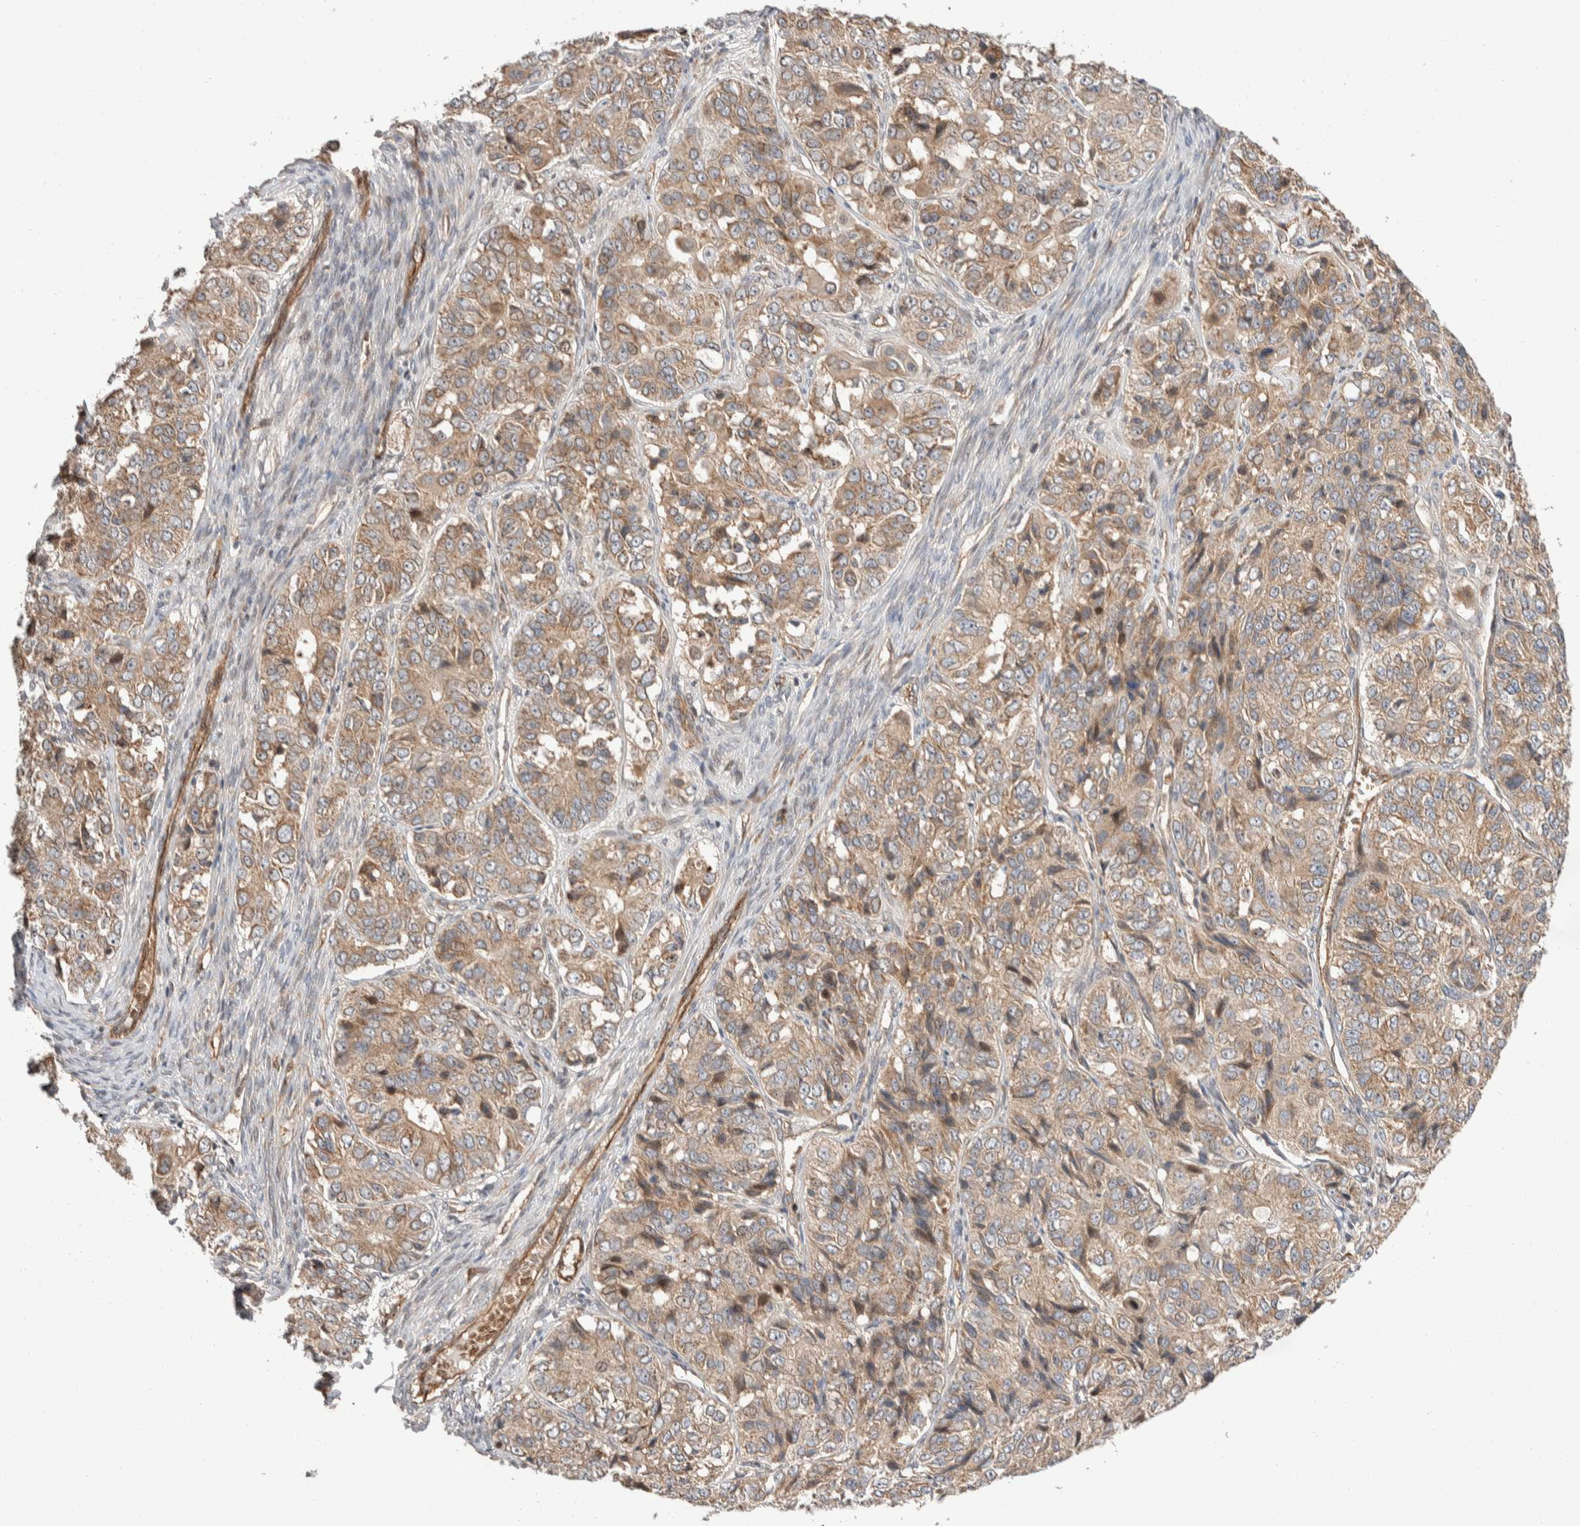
{"staining": {"intensity": "weak", "quantity": ">75%", "location": "cytoplasmic/membranous"}, "tissue": "ovarian cancer", "cell_type": "Tumor cells", "image_type": "cancer", "snomed": [{"axis": "morphology", "description": "Carcinoma, endometroid"}, {"axis": "topography", "description": "Ovary"}], "caption": "Ovarian cancer (endometroid carcinoma) tissue shows weak cytoplasmic/membranous positivity in about >75% of tumor cells", "gene": "ERC1", "patient": {"sex": "female", "age": 51}}